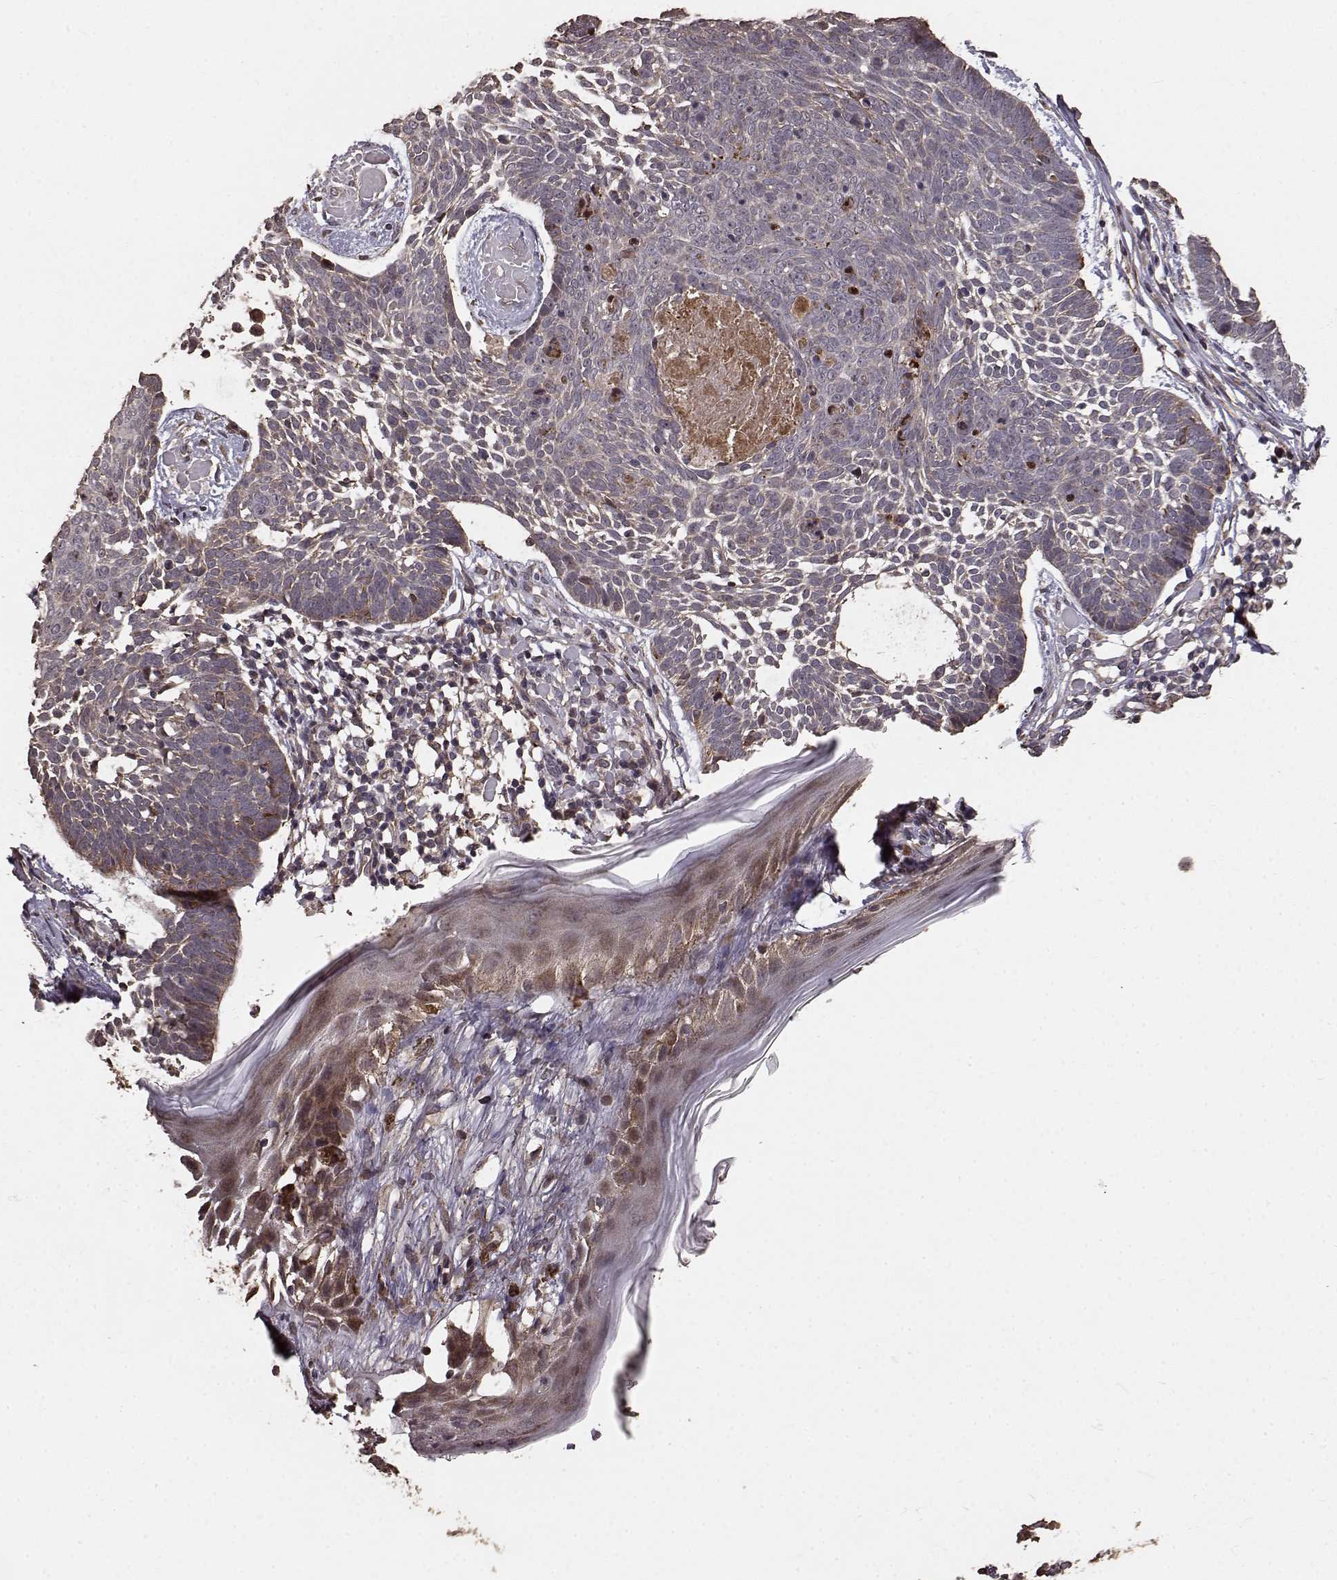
{"staining": {"intensity": "weak", "quantity": "25%-75%", "location": "cytoplasmic/membranous"}, "tissue": "skin cancer", "cell_type": "Tumor cells", "image_type": "cancer", "snomed": [{"axis": "morphology", "description": "Basal cell carcinoma"}, {"axis": "topography", "description": "Skin"}], "caption": "This is an image of immunohistochemistry (IHC) staining of basal cell carcinoma (skin), which shows weak positivity in the cytoplasmic/membranous of tumor cells.", "gene": "USP15", "patient": {"sex": "male", "age": 85}}